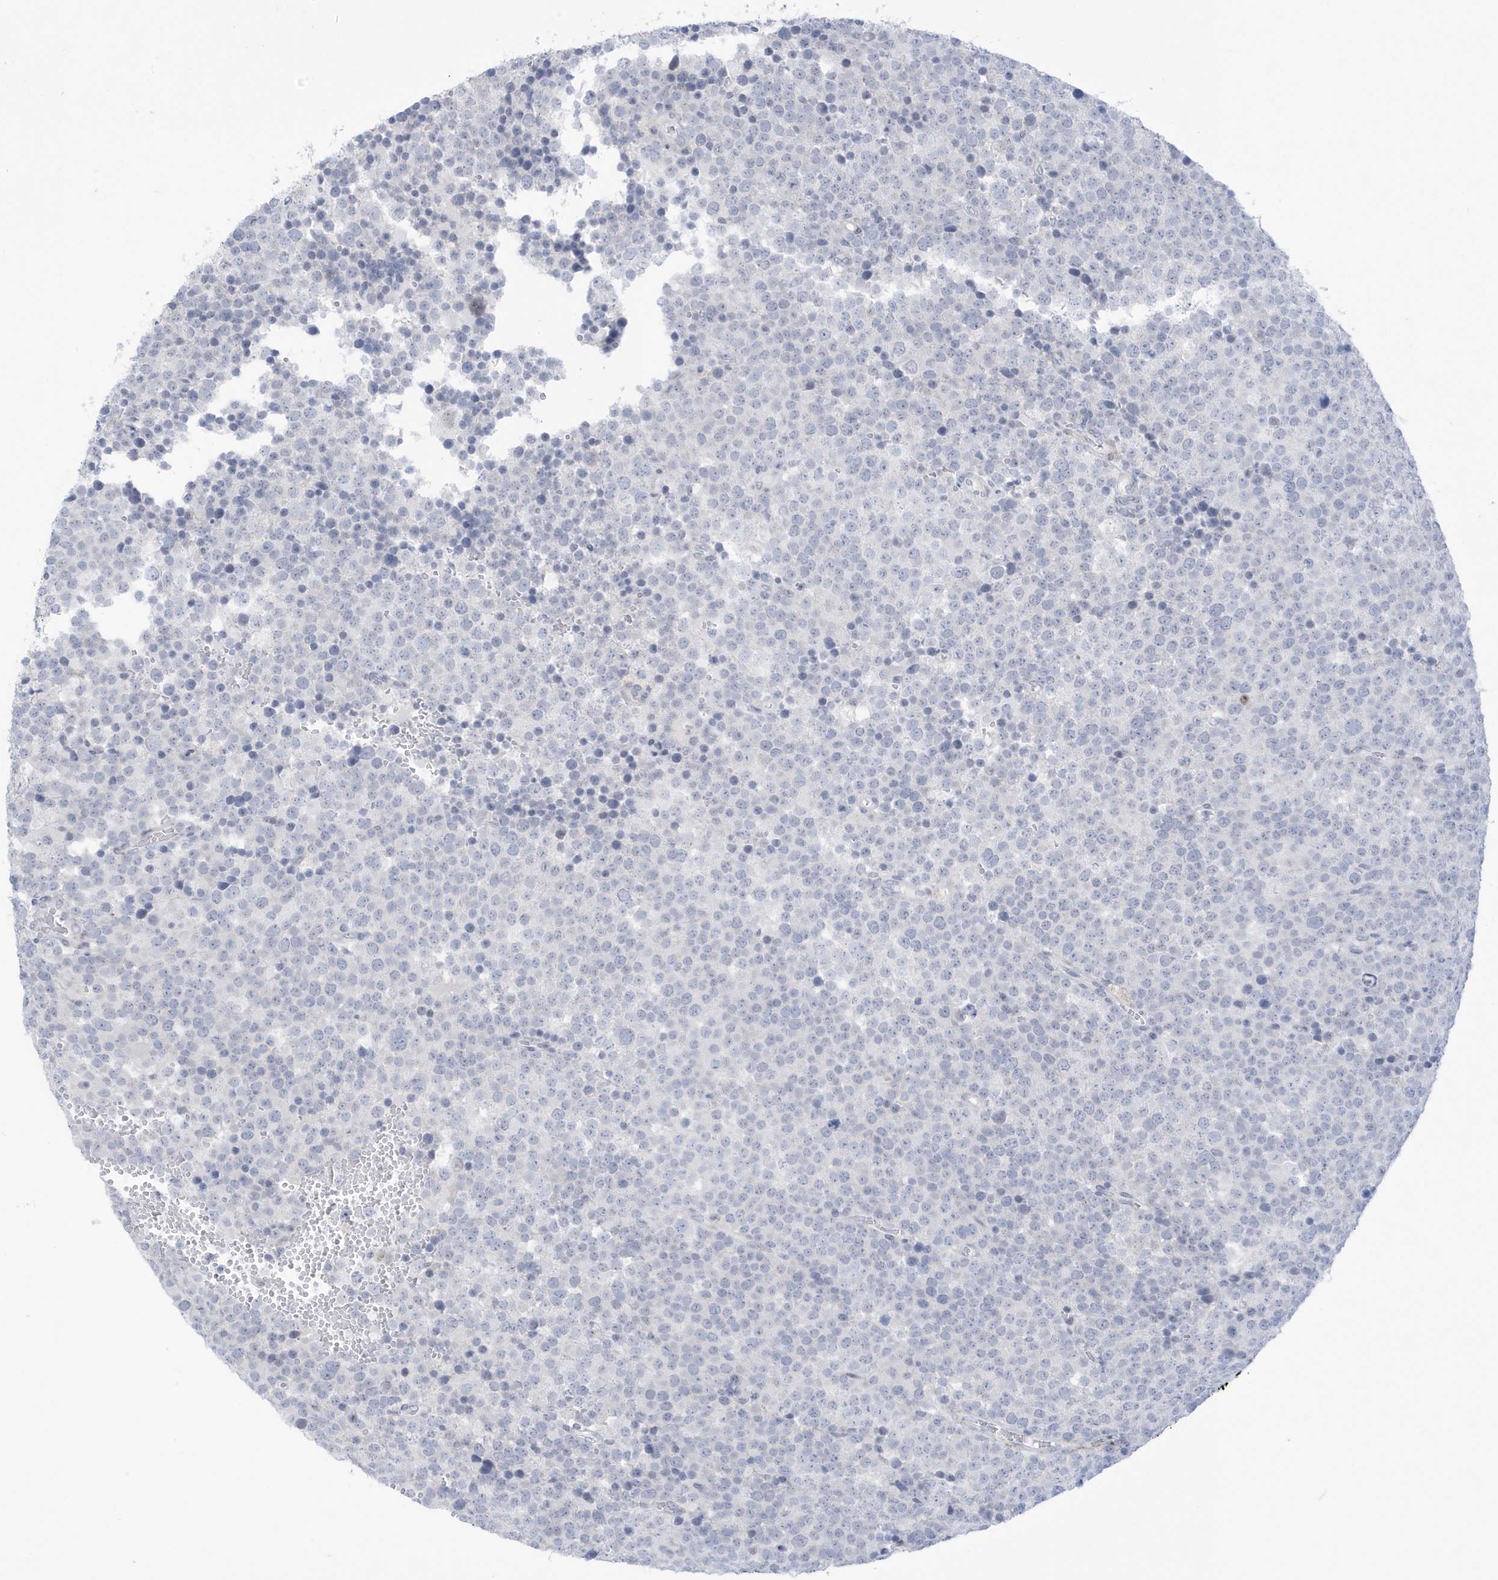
{"staining": {"intensity": "negative", "quantity": "none", "location": "none"}, "tissue": "testis cancer", "cell_type": "Tumor cells", "image_type": "cancer", "snomed": [{"axis": "morphology", "description": "Seminoma, NOS"}, {"axis": "topography", "description": "Testis"}], "caption": "There is no significant expression in tumor cells of testis cancer (seminoma).", "gene": "PERM1", "patient": {"sex": "male", "age": 71}}